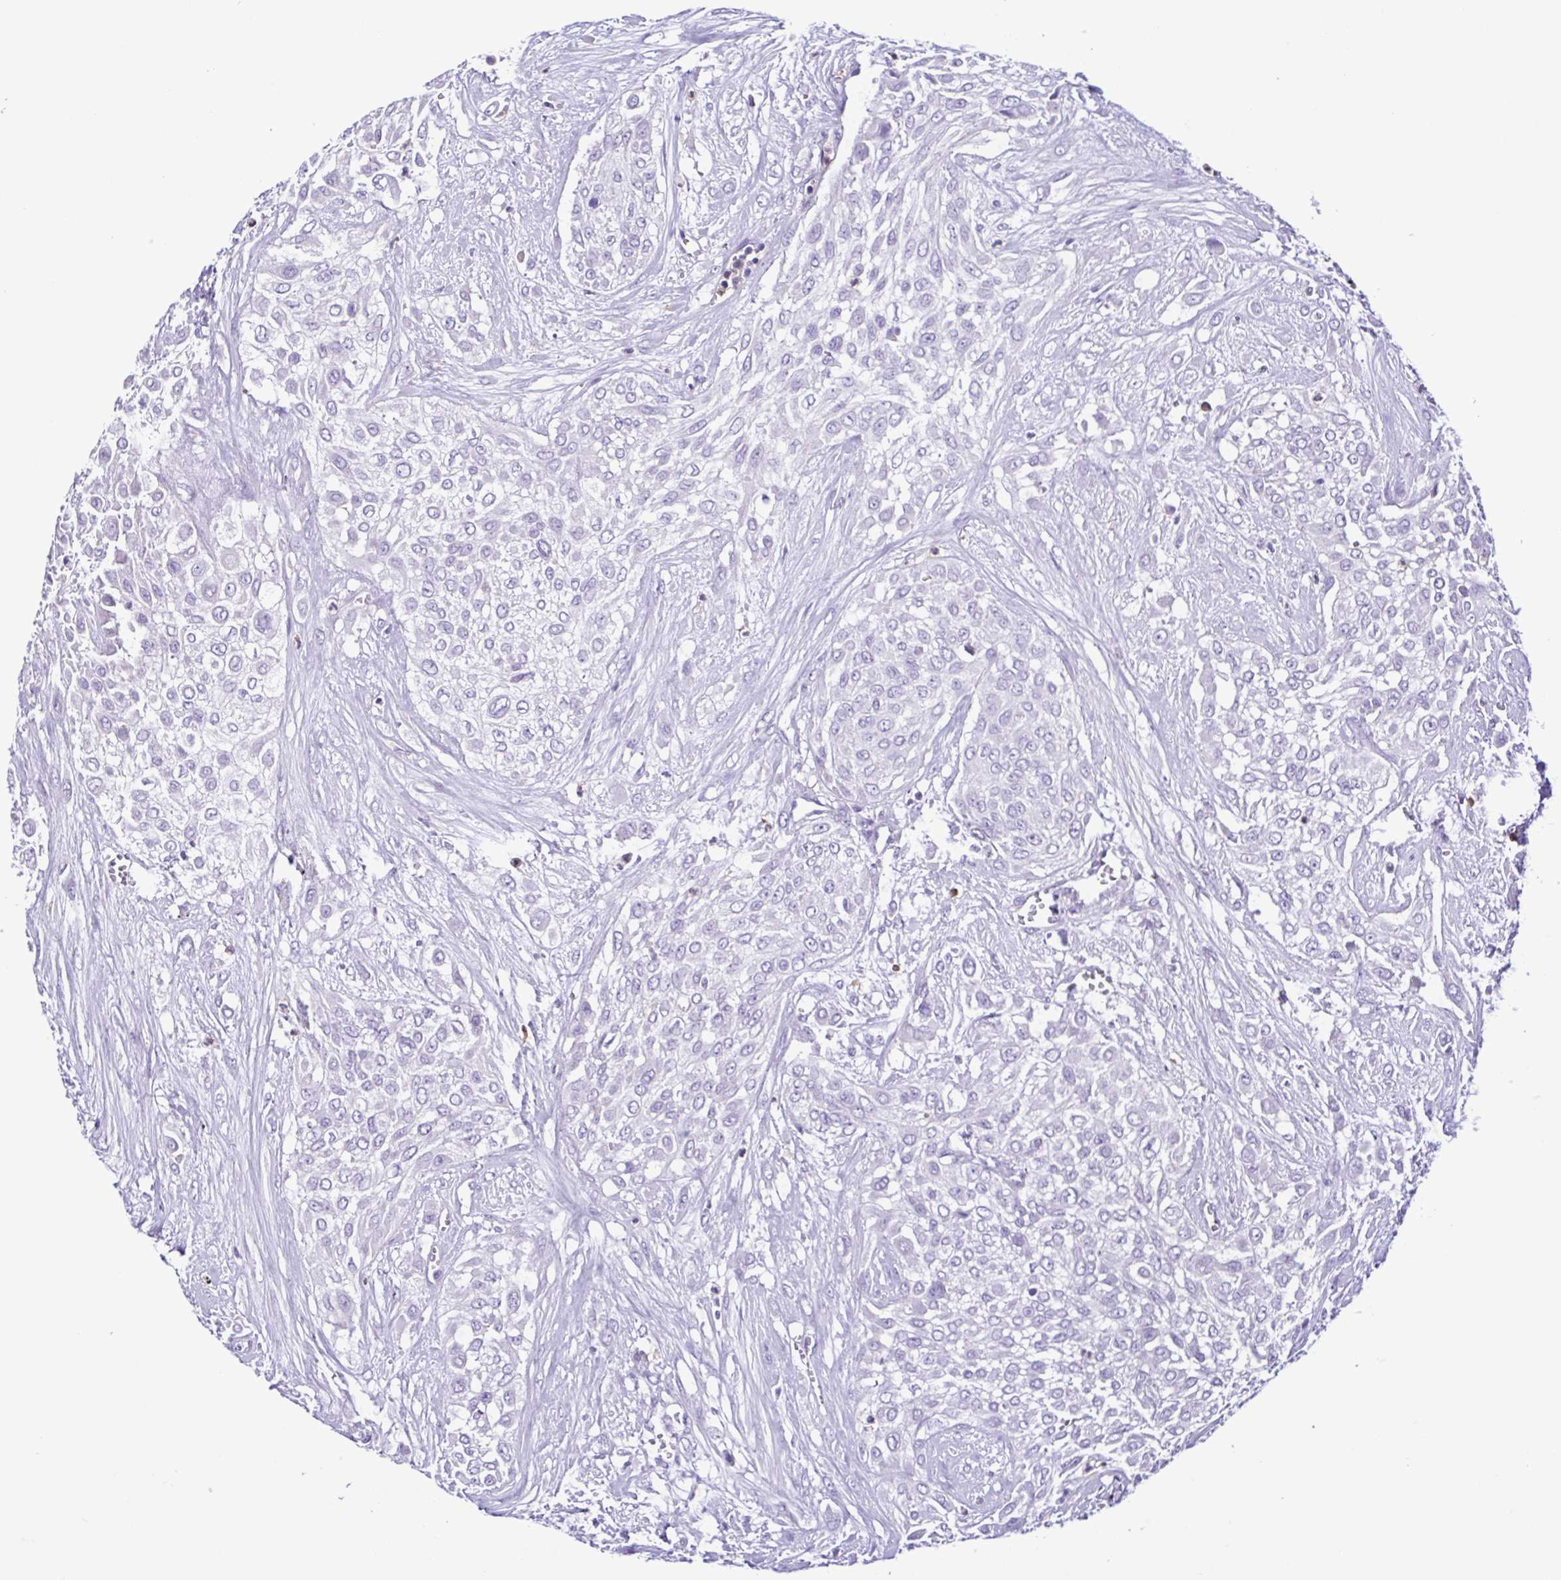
{"staining": {"intensity": "negative", "quantity": "none", "location": "none"}, "tissue": "urothelial cancer", "cell_type": "Tumor cells", "image_type": "cancer", "snomed": [{"axis": "morphology", "description": "Urothelial carcinoma, High grade"}, {"axis": "topography", "description": "Urinary bladder"}], "caption": "Histopathology image shows no protein staining in tumor cells of urothelial carcinoma (high-grade) tissue.", "gene": "CBY2", "patient": {"sex": "male", "age": 57}}